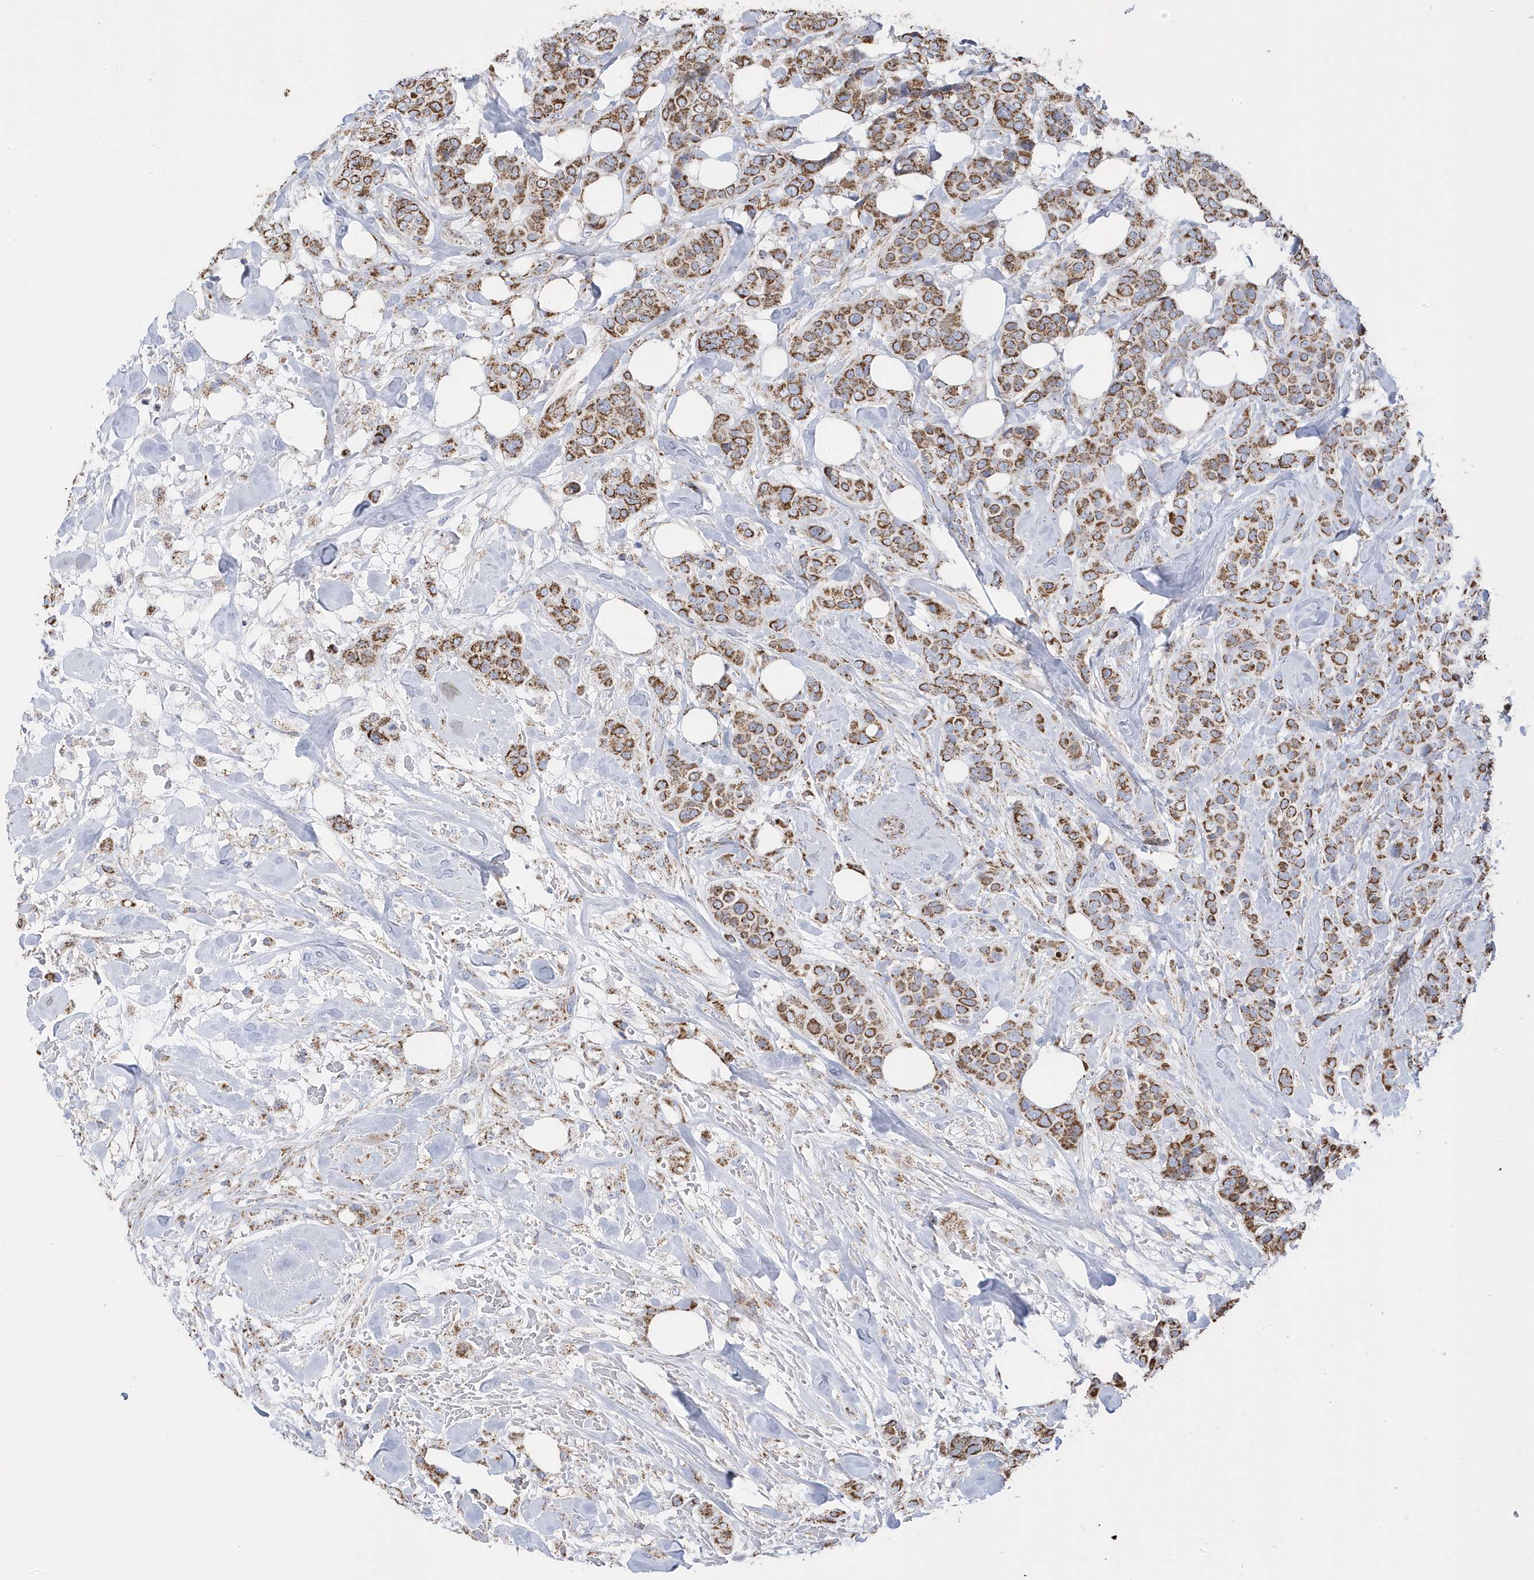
{"staining": {"intensity": "moderate", "quantity": ">75%", "location": "cytoplasmic/membranous"}, "tissue": "breast cancer", "cell_type": "Tumor cells", "image_type": "cancer", "snomed": [{"axis": "morphology", "description": "Lobular carcinoma"}, {"axis": "topography", "description": "Breast"}], "caption": "IHC photomicrograph of human breast lobular carcinoma stained for a protein (brown), which shows medium levels of moderate cytoplasmic/membranous positivity in approximately >75% of tumor cells.", "gene": "GTPBP8", "patient": {"sex": "female", "age": 51}}